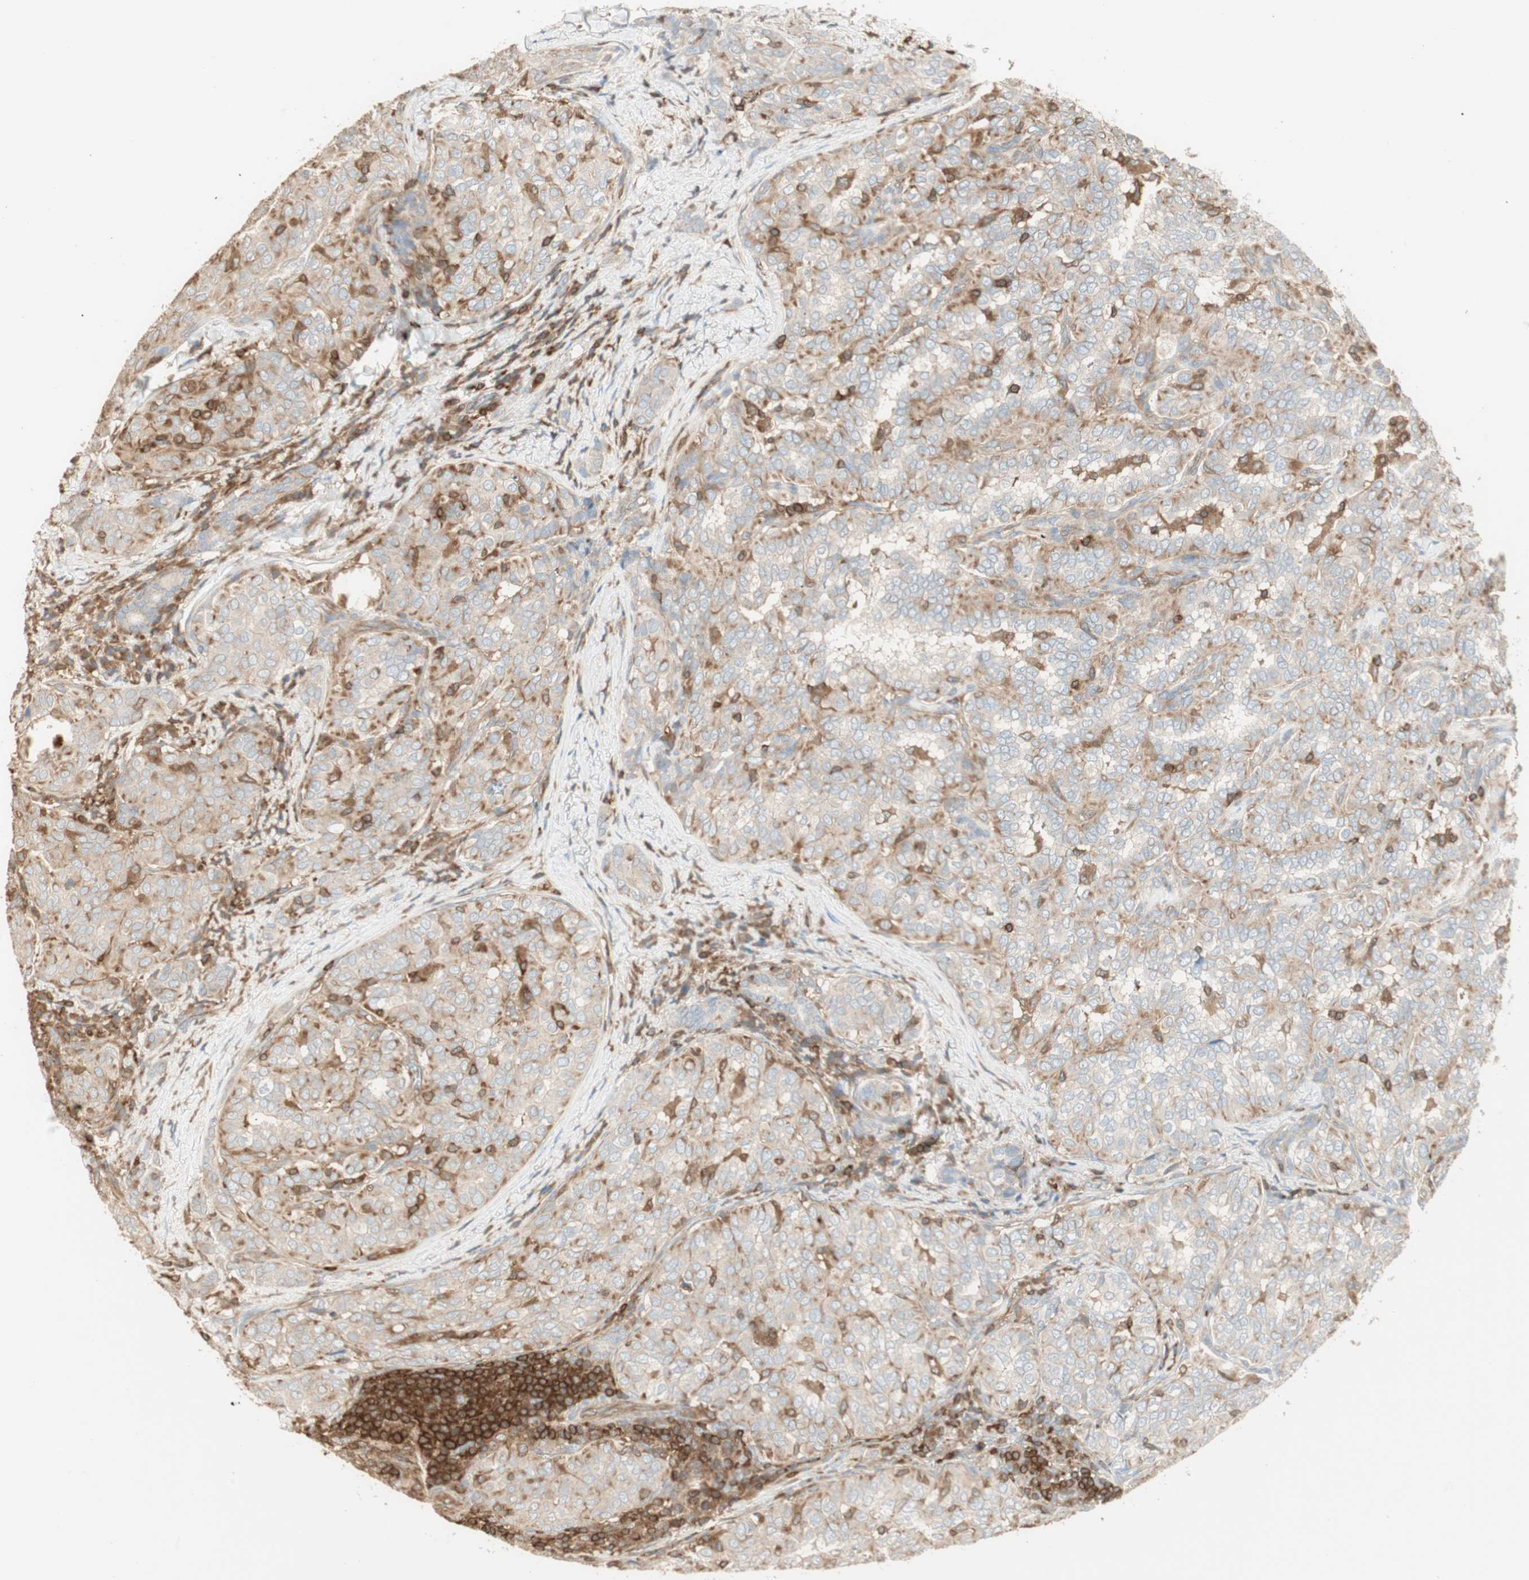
{"staining": {"intensity": "weak", "quantity": "25%-75%", "location": "cytoplasmic/membranous"}, "tissue": "thyroid cancer", "cell_type": "Tumor cells", "image_type": "cancer", "snomed": [{"axis": "morphology", "description": "Normal tissue, NOS"}, {"axis": "morphology", "description": "Papillary adenocarcinoma, NOS"}, {"axis": "topography", "description": "Thyroid gland"}], "caption": "Papillary adenocarcinoma (thyroid) stained with a protein marker exhibits weak staining in tumor cells.", "gene": "CRLF3", "patient": {"sex": "female", "age": 30}}